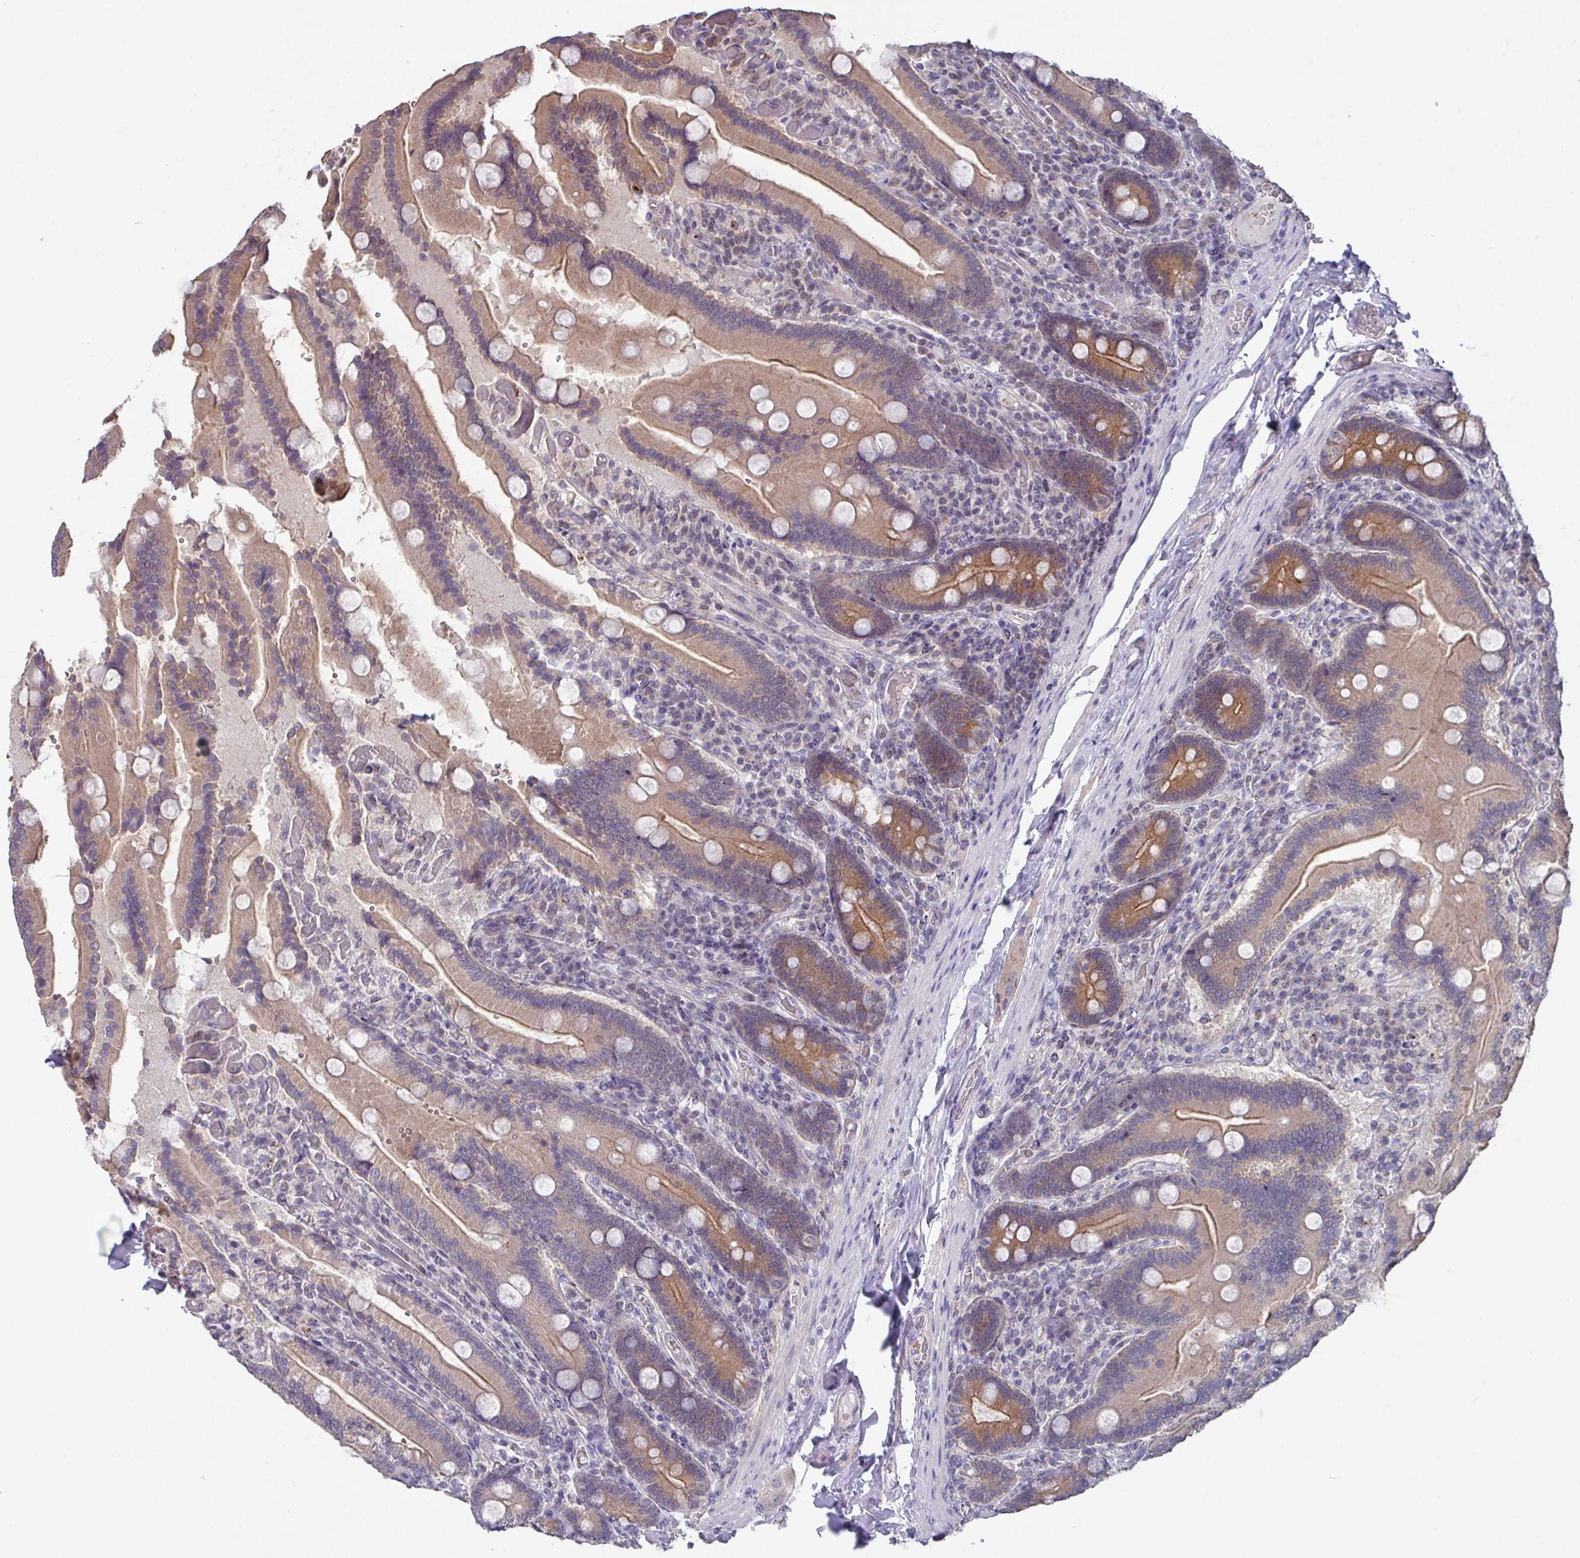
{"staining": {"intensity": "moderate", "quantity": ">75%", "location": "cytoplasmic/membranous"}, "tissue": "duodenum", "cell_type": "Glandular cells", "image_type": "normal", "snomed": [{"axis": "morphology", "description": "Normal tissue, NOS"}, {"axis": "topography", "description": "Duodenum"}], "caption": "Immunohistochemistry (IHC) histopathology image of benign duodenum: duodenum stained using IHC exhibits medium levels of moderate protein expression localized specifically in the cytoplasmic/membranous of glandular cells, appearing as a cytoplasmic/membranous brown color.", "gene": "DCAF12L1", "patient": {"sex": "female", "age": 62}}